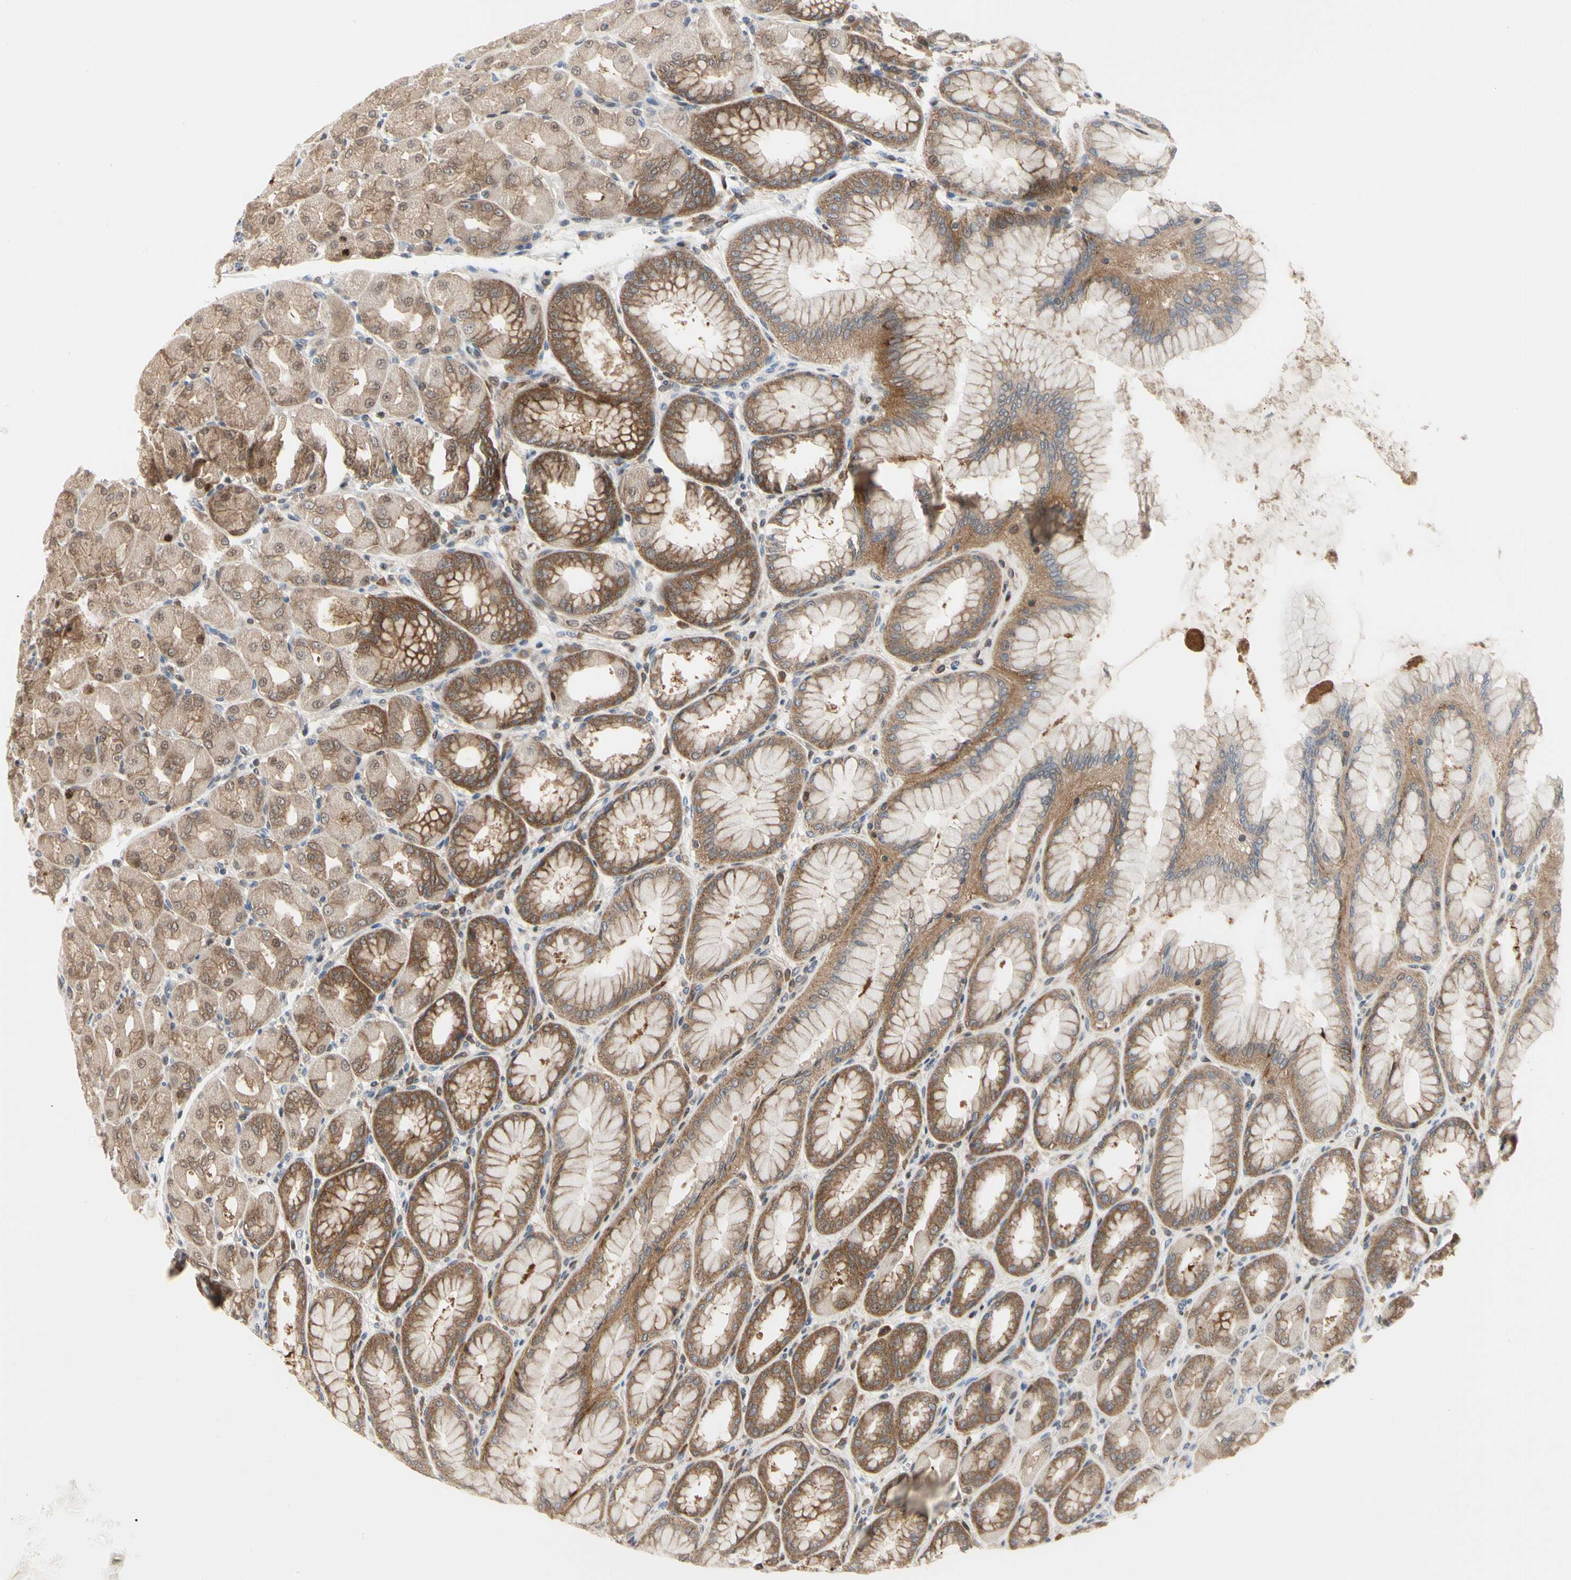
{"staining": {"intensity": "moderate", "quantity": ">75%", "location": "cytoplasmic/membranous"}, "tissue": "stomach", "cell_type": "Glandular cells", "image_type": "normal", "snomed": [{"axis": "morphology", "description": "Normal tissue, NOS"}, {"axis": "topography", "description": "Stomach, upper"}], "caption": "Immunohistochemistry histopathology image of benign human stomach stained for a protein (brown), which reveals medium levels of moderate cytoplasmic/membranous staining in approximately >75% of glandular cells.", "gene": "CDK5", "patient": {"sex": "female", "age": 56}}